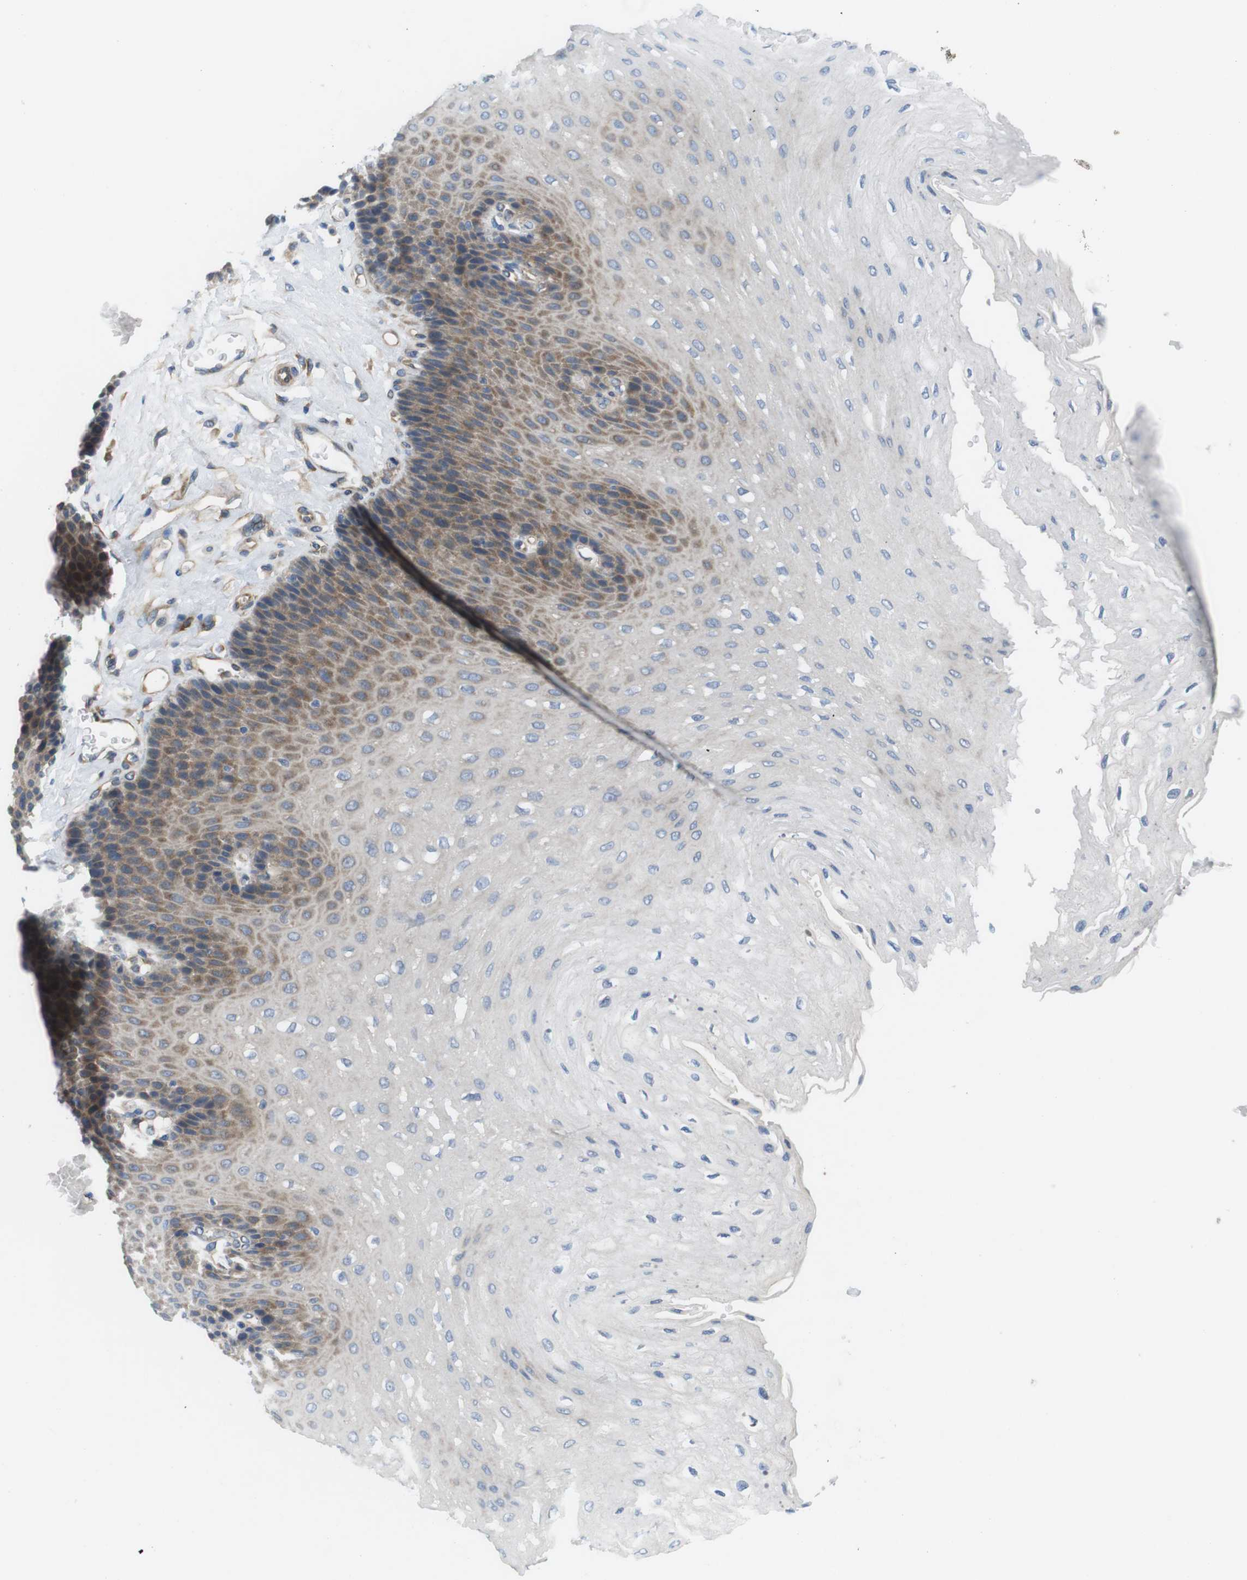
{"staining": {"intensity": "moderate", "quantity": "<25%", "location": "cytoplasmic/membranous"}, "tissue": "esophagus", "cell_type": "Squamous epithelial cells", "image_type": "normal", "snomed": [{"axis": "morphology", "description": "Normal tissue, NOS"}, {"axis": "topography", "description": "Esophagus"}], "caption": "Approximately <25% of squamous epithelial cells in normal esophagus show moderate cytoplasmic/membranous protein positivity as visualized by brown immunohistochemical staining.", "gene": "DCLK1", "patient": {"sex": "female", "age": 72}}